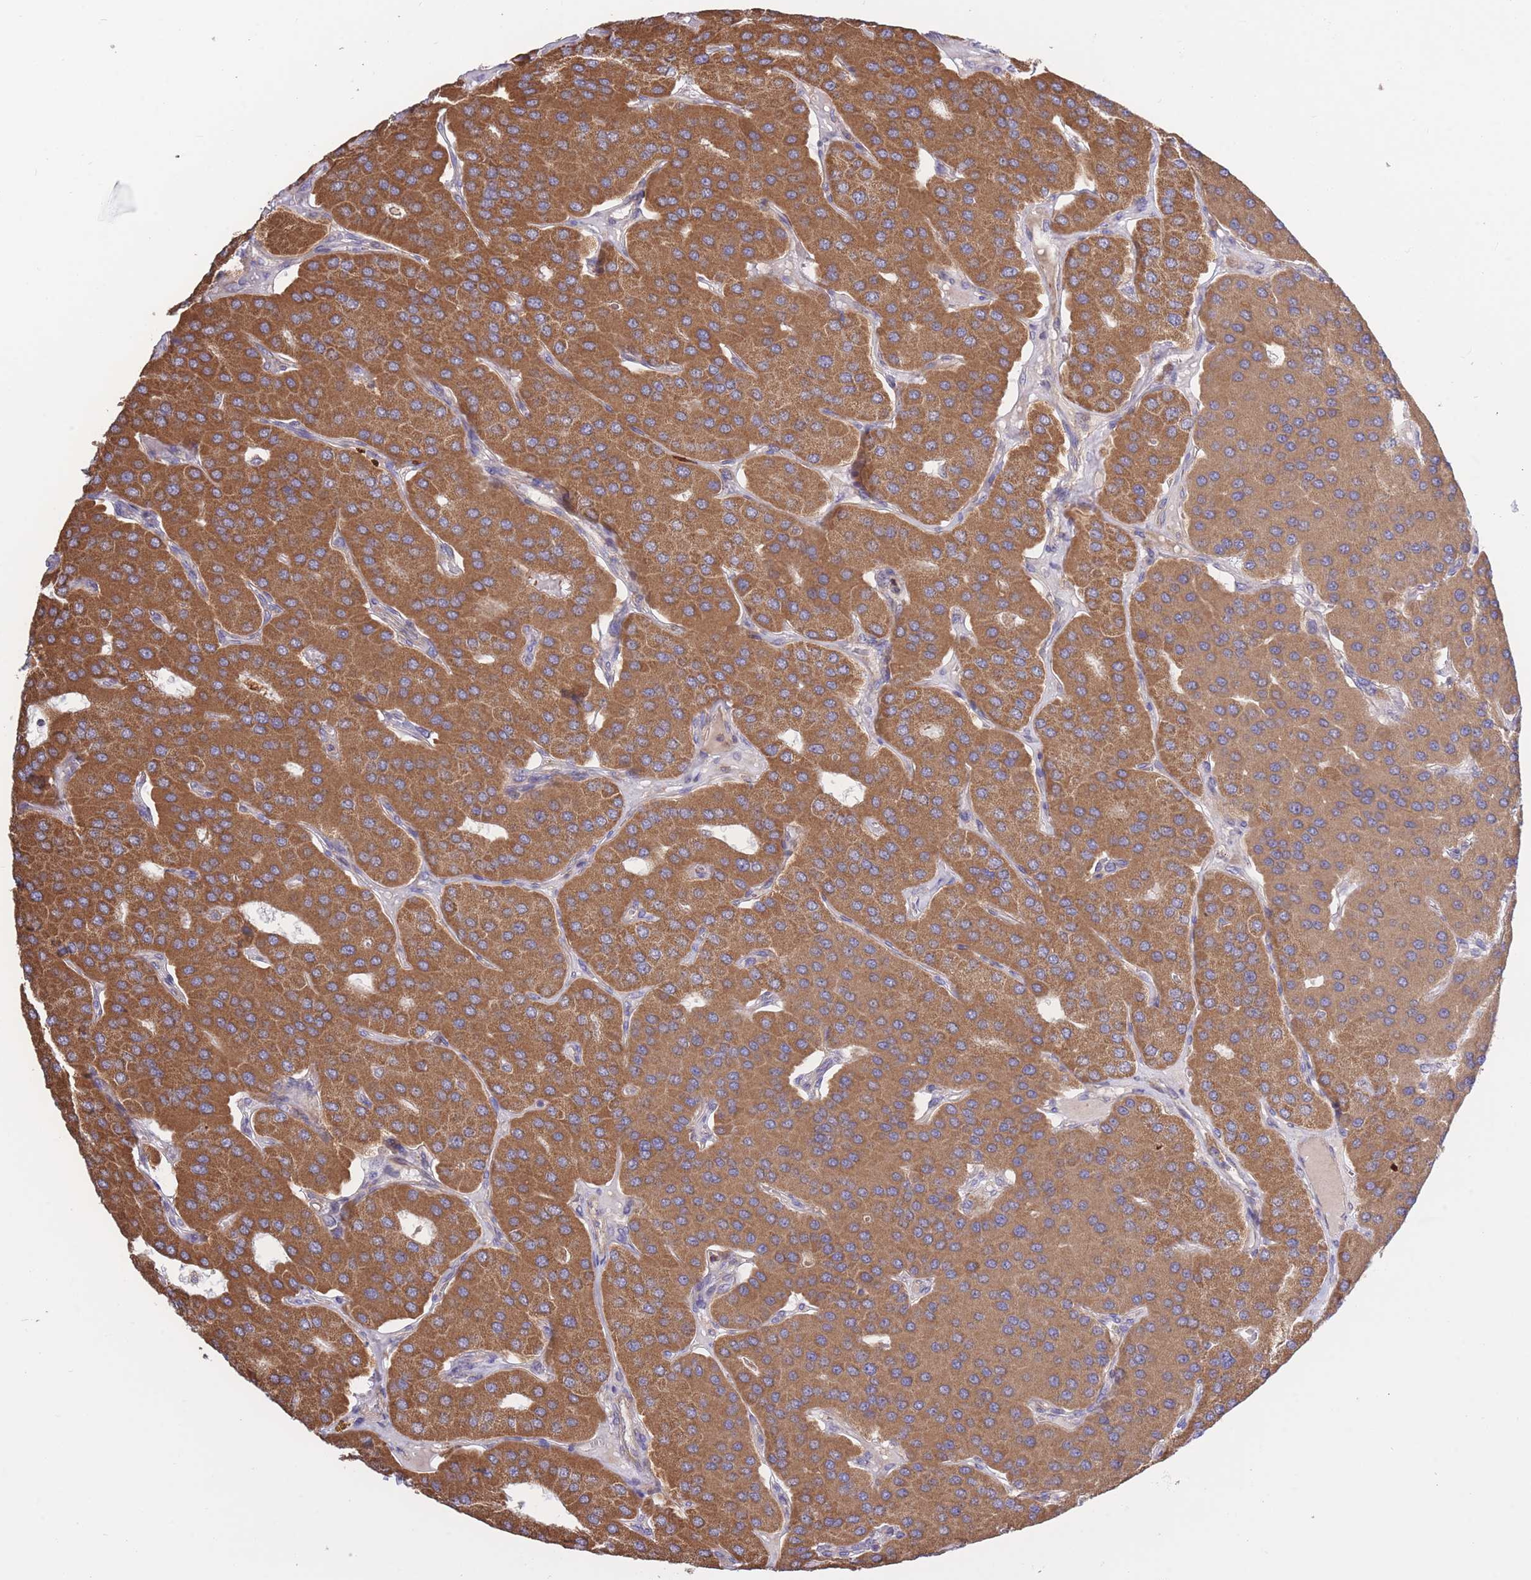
{"staining": {"intensity": "strong", "quantity": ">75%", "location": "cytoplasmic/membranous"}, "tissue": "parathyroid gland", "cell_type": "Glandular cells", "image_type": "normal", "snomed": [{"axis": "morphology", "description": "Normal tissue, NOS"}, {"axis": "morphology", "description": "Adenoma, NOS"}, {"axis": "topography", "description": "Parathyroid gland"}], "caption": "This is an image of immunohistochemistry staining of benign parathyroid gland, which shows strong positivity in the cytoplasmic/membranous of glandular cells.", "gene": "ATP13A2", "patient": {"sex": "female", "age": 86}}